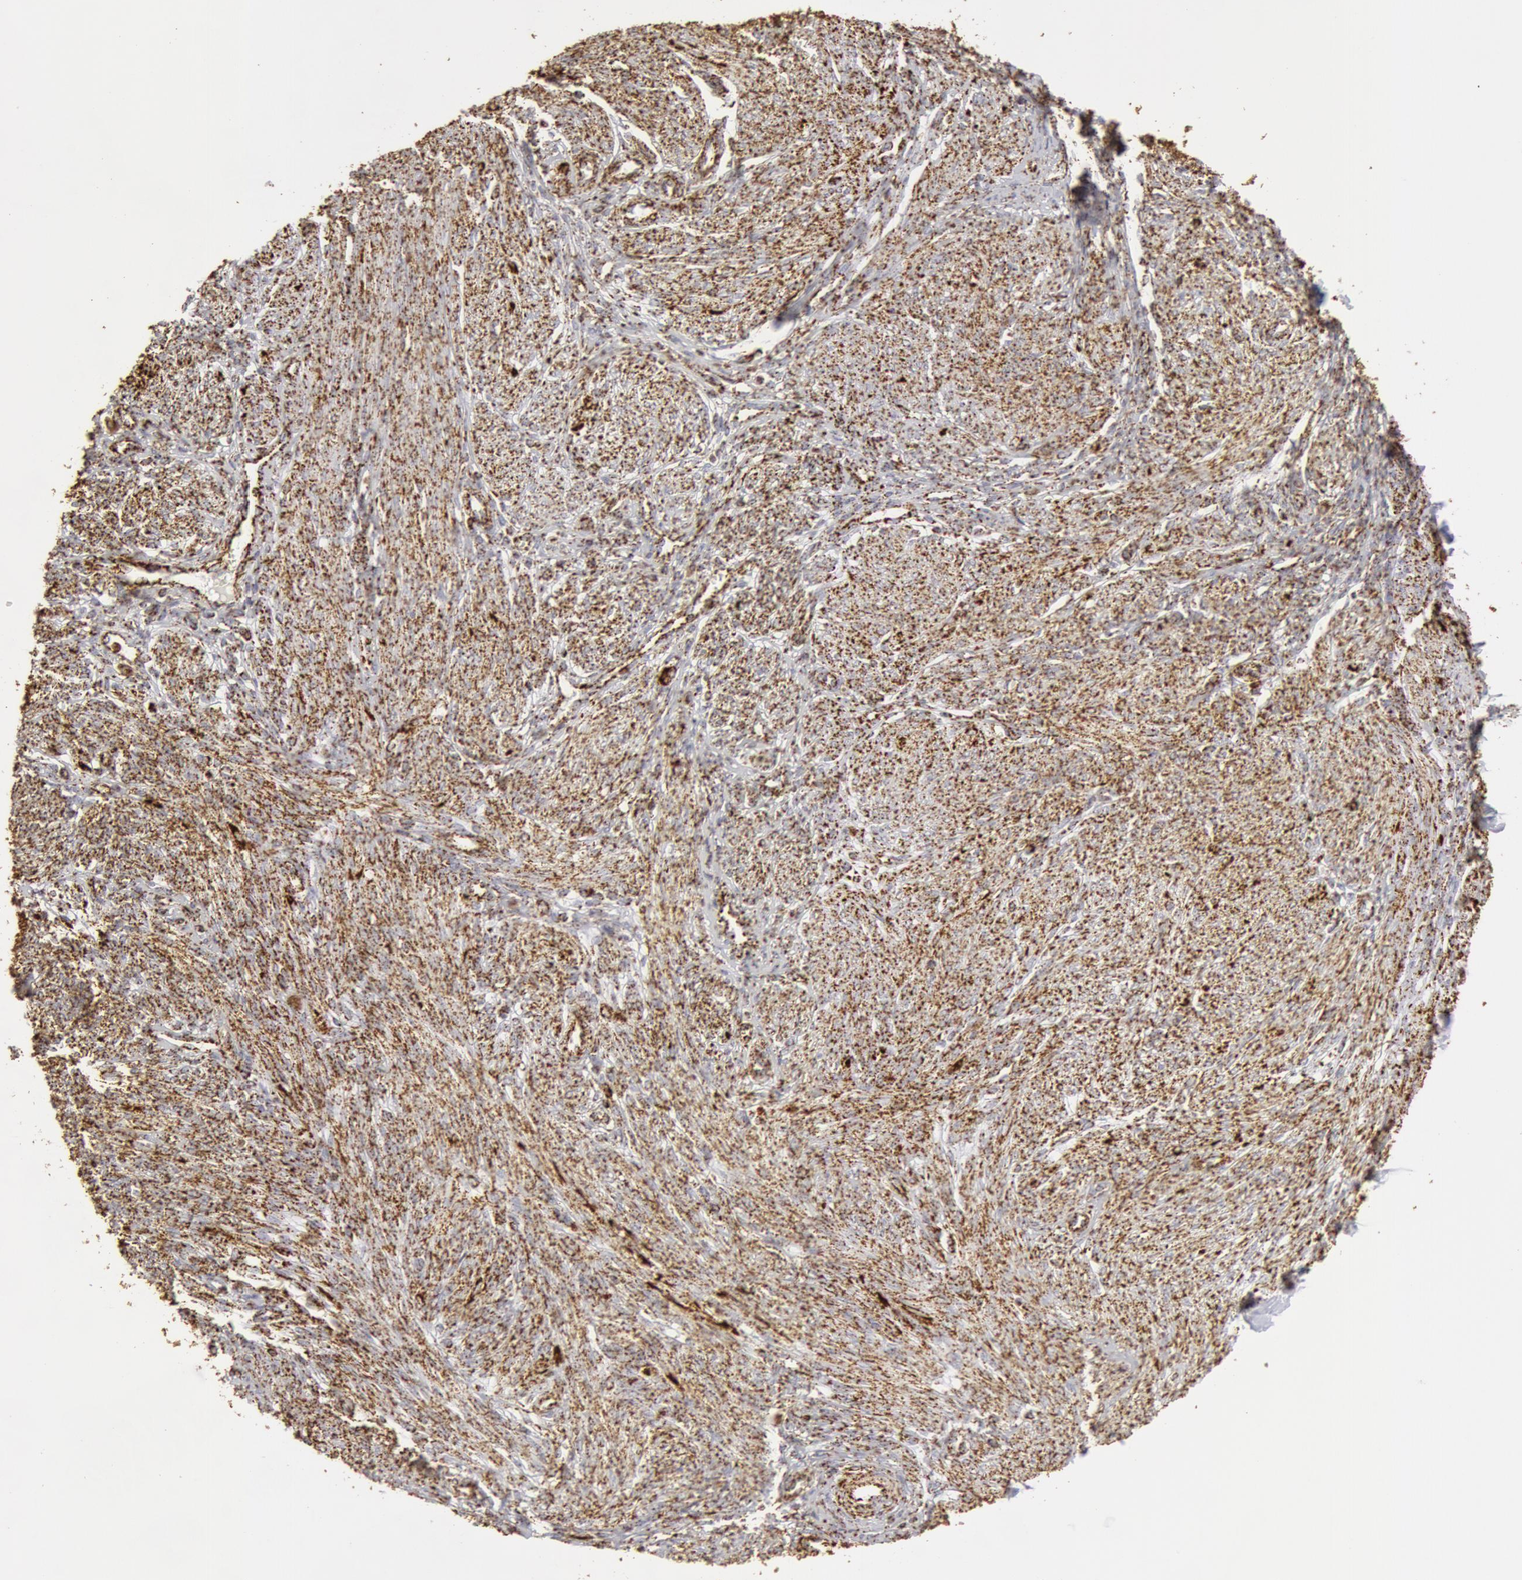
{"staining": {"intensity": "moderate", "quantity": ">75%", "location": "cytoplasmic/membranous"}, "tissue": "endometrium", "cell_type": "Cells in endometrial stroma", "image_type": "normal", "snomed": [{"axis": "morphology", "description": "Normal tissue, NOS"}, {"axis": "topography", "description": "Endometrium"}], "caption": "Brown immunohistochemical staining in benign endometrium reveals moderate cytoplasmic/membranous expression in approximately >75% of cells in endometrial stroma.", "gene": "ATP5F1B", "patient": {"sex": "female", "age": 82}}